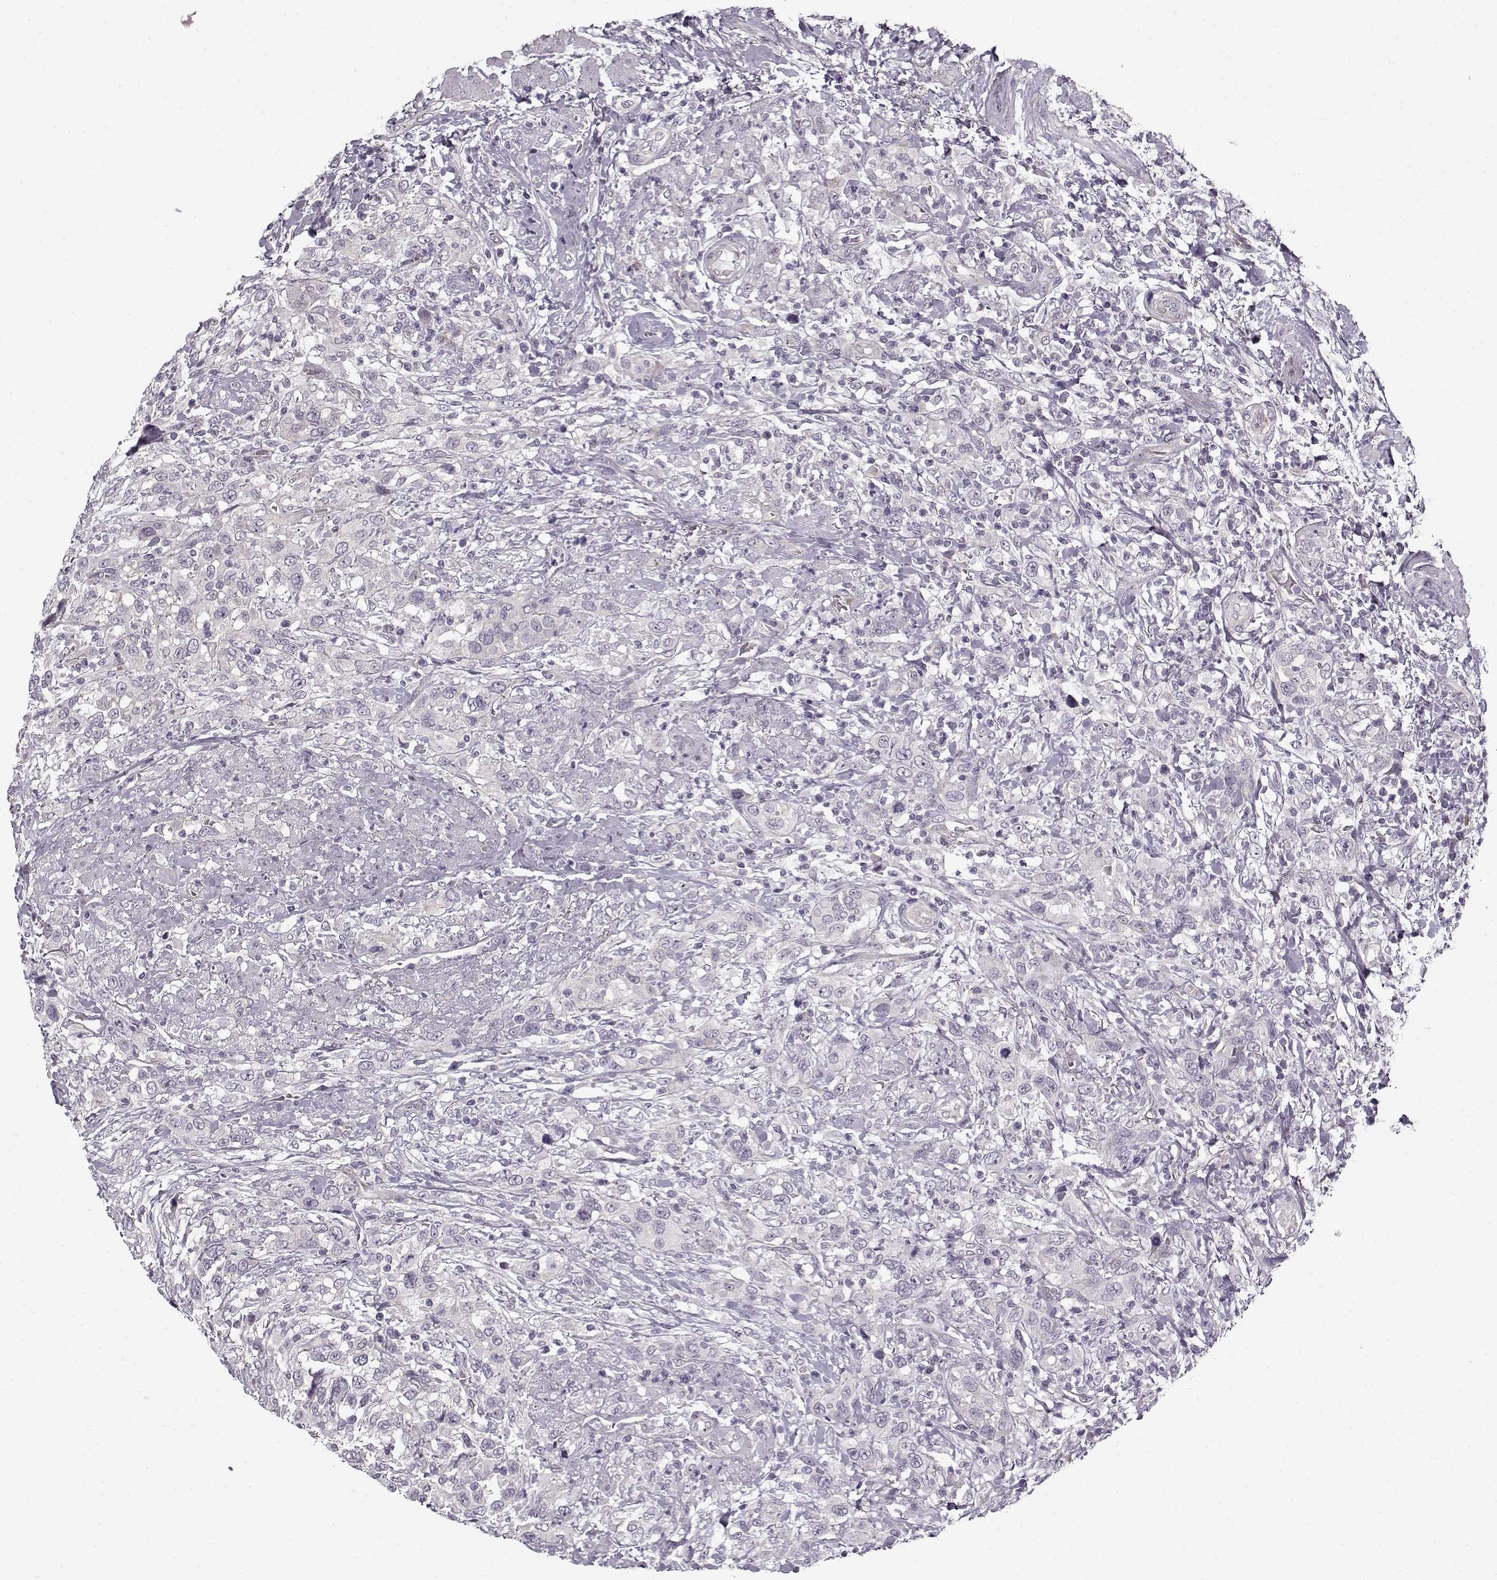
{"staining": {"intensity": "negative", "quantity": "none", "location": "none"}, "tissue": "urothelial cancer", "cell_type": "Tumor cells", "image_type": "cancer", "snomed": [{"axis": "morphology", "description": "Urothelial carcinoma, NOS"}, {"axis": "morphology", "description": "Urothelial carcinoma, High grade"}, {"axis": "topography", "description": "Urinary bladder"}], "caption": "An IHC photomicrograph of urothelial cancer is shown. There is no staining in tumor cells of urothelial cancer.", "gene": "PNMT", "patient": {"sex": "female", "age": 64}}